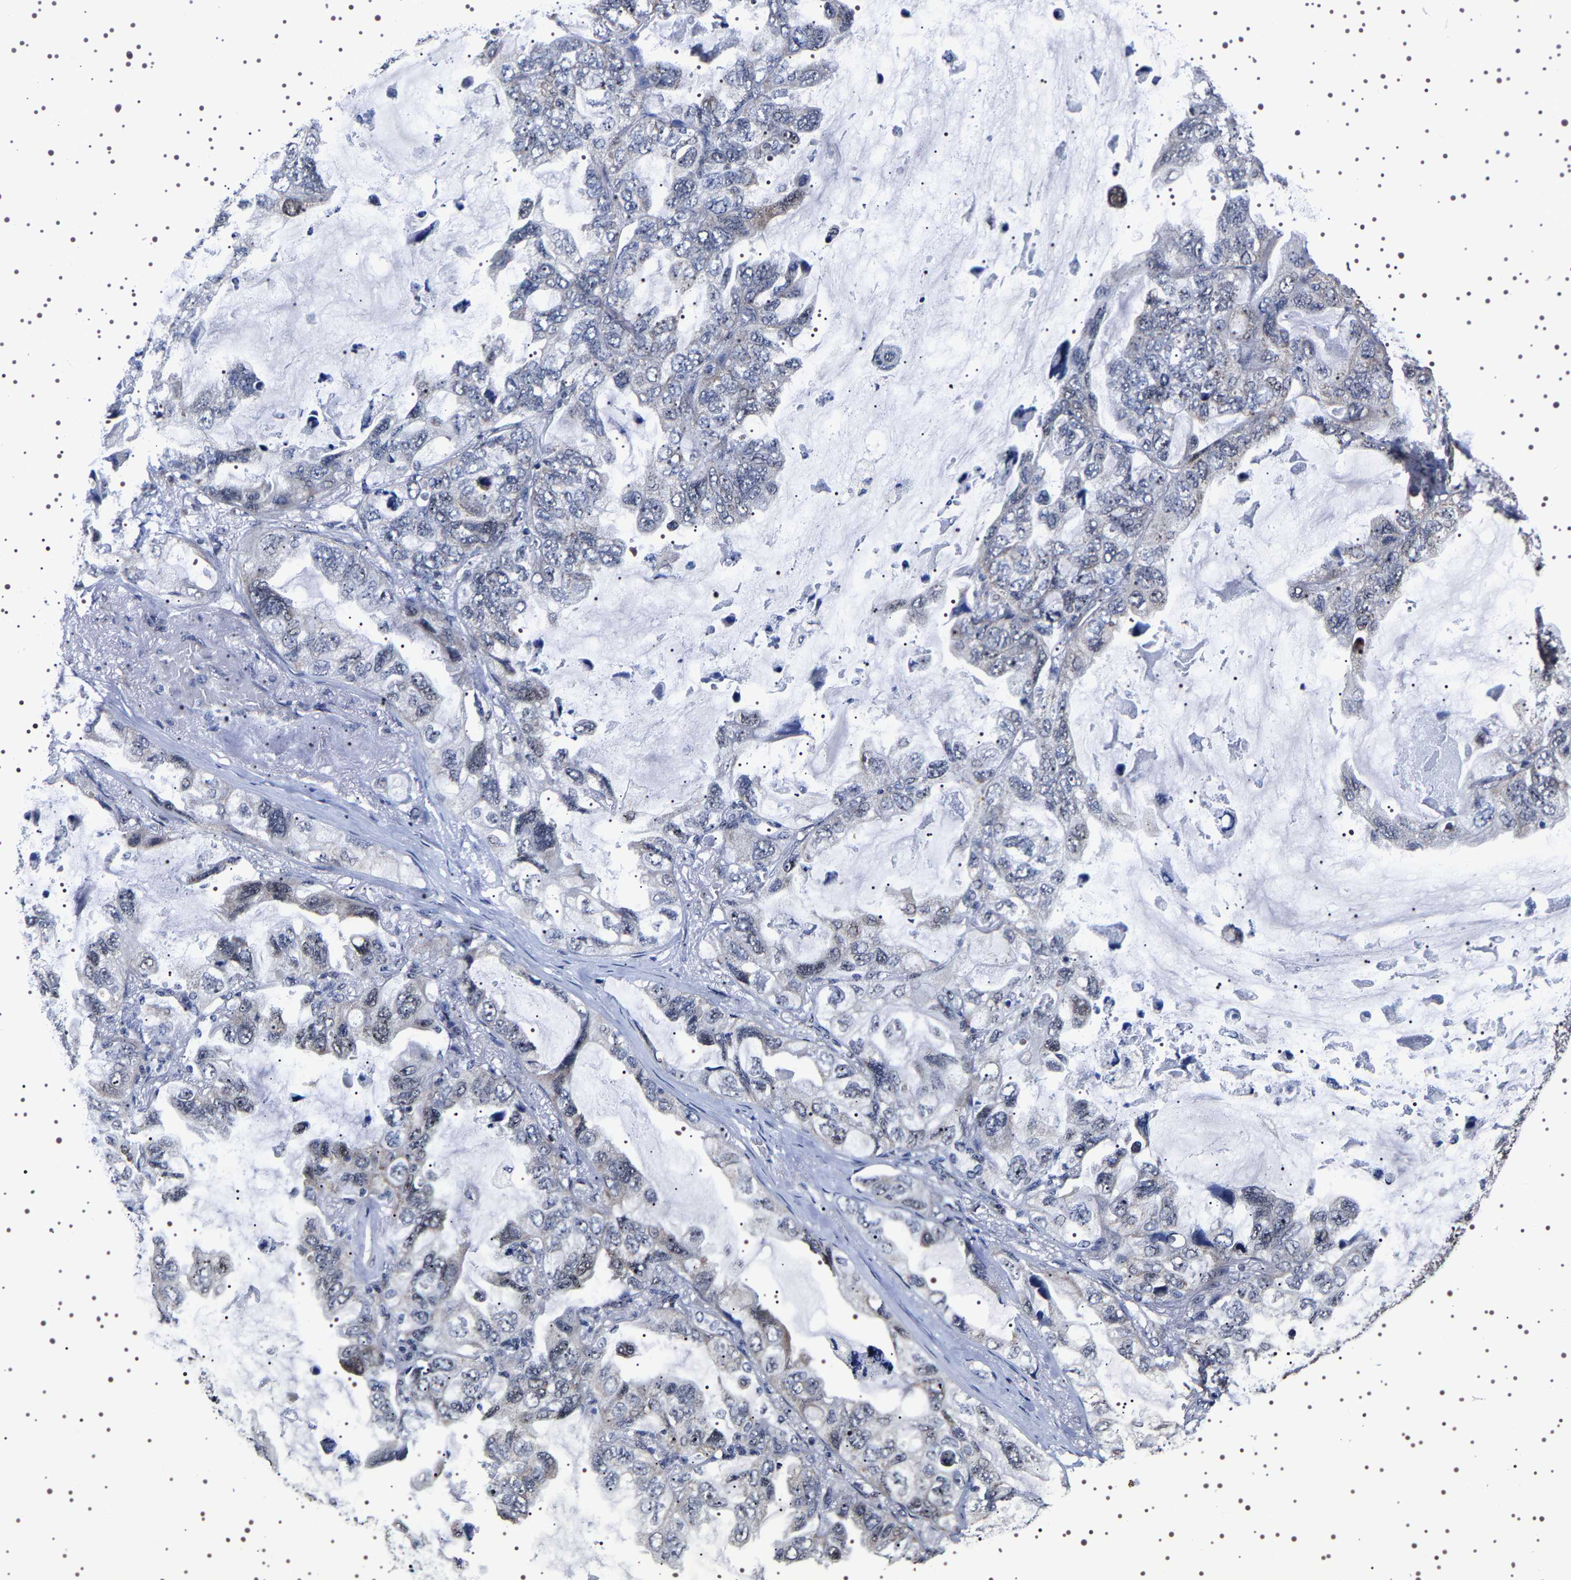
{"staining": {"intensity": "weak", "quantity": "<25%", "location": "nuclear"}, "tissue": "lung cancer", "cell_type": "Tumor cells", "image_type": "cancer", "snomed": [{"axis": "morphology", "description": "Squamous cell carcinoma, NOS"}, {"axis": "topography", "description": "Lung"}], "caption": "Photomicrograph shows no significant protein positivity in tumor cells of lung squamous cell carcinoma.", "gene": "GNL3", "patient": {"sex": "female", "age": 73}}